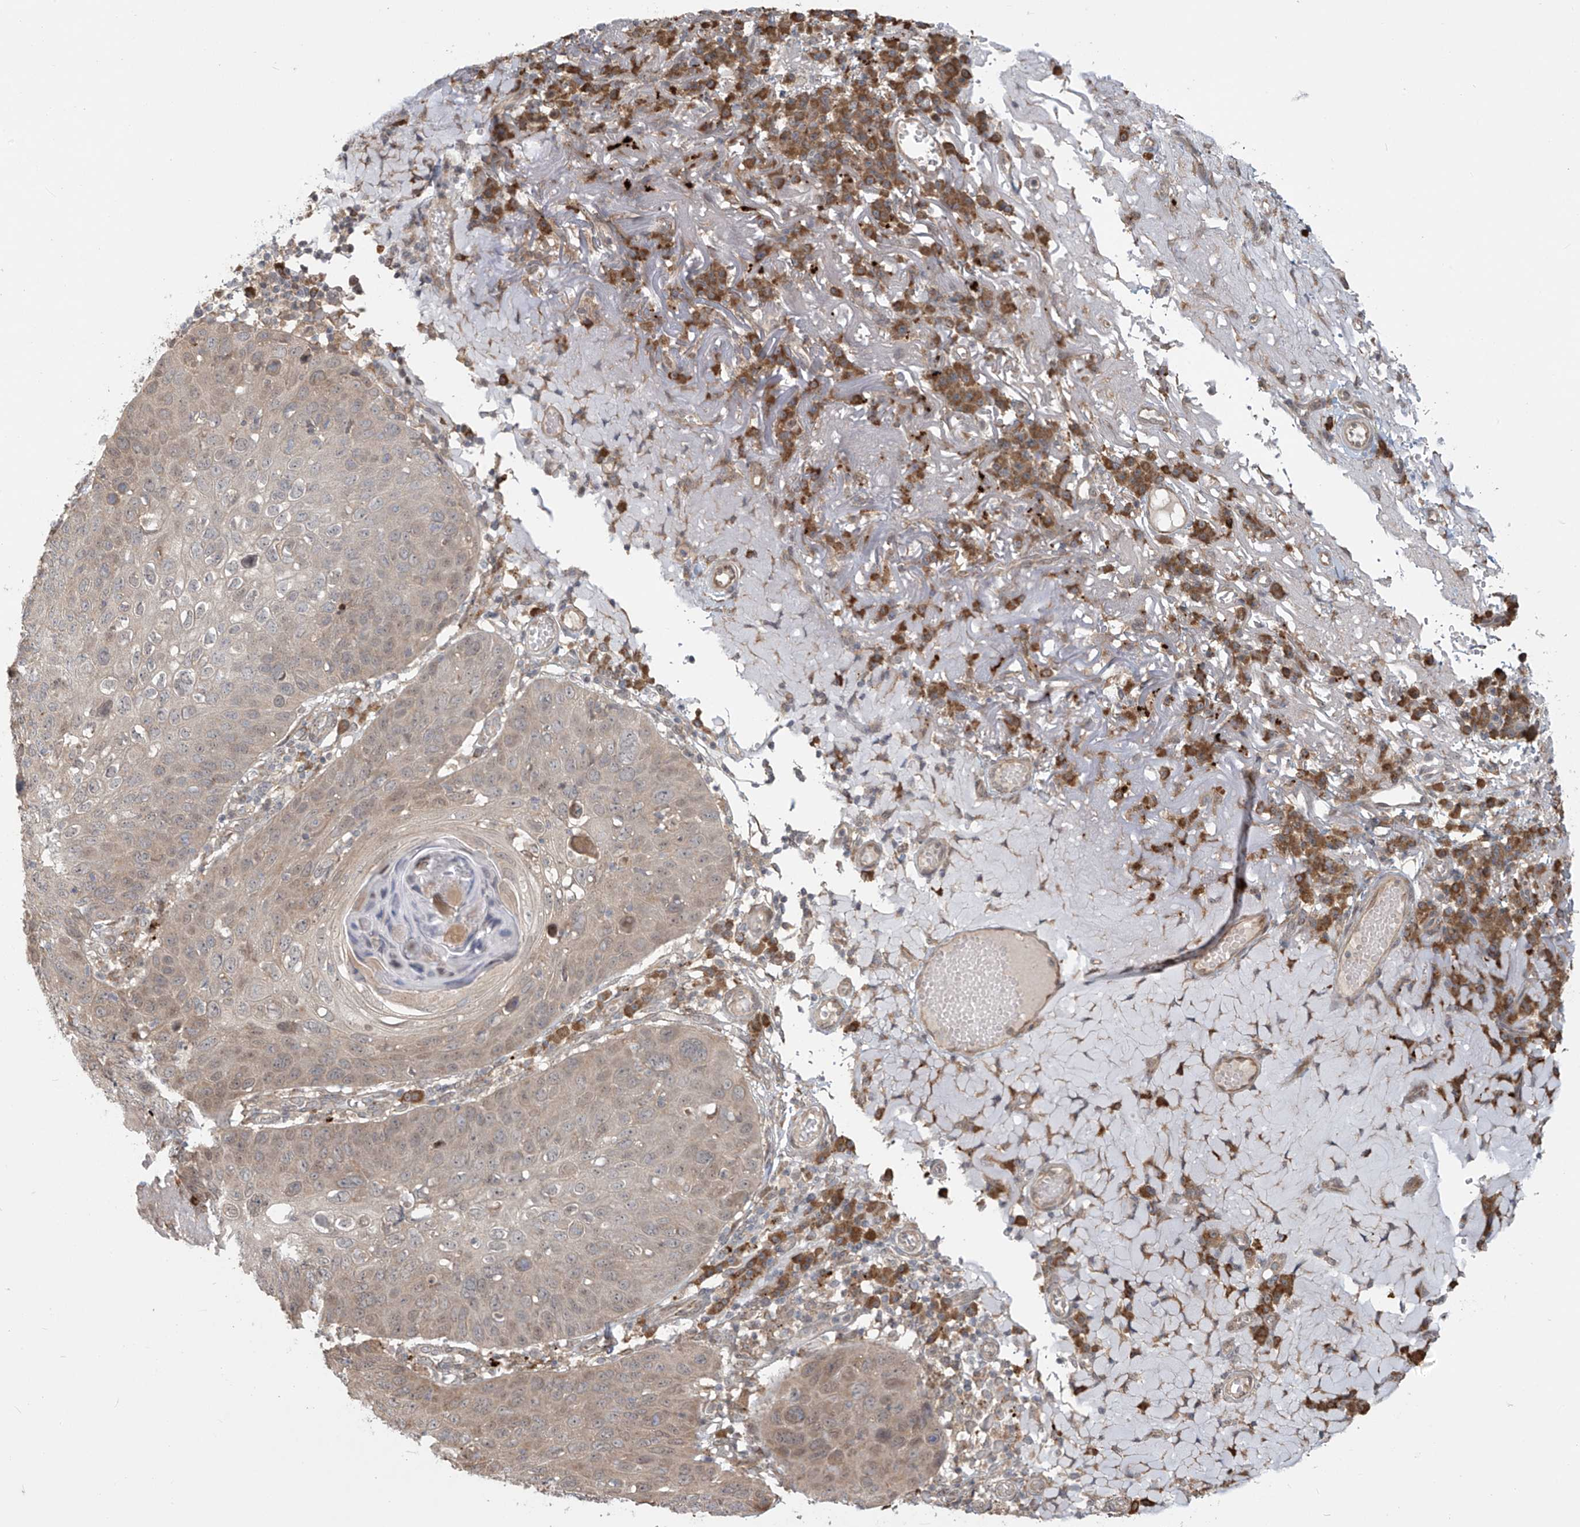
{"staining": {"intensity": "weak", "quantity": "25%-75%", "location": "cytoplasmic/membranous"}, "tissue": "skin cancer", "cell_type": "Tumor cells", "image_type": "cancer", "snomed": [{"axis": "morphology", "description": "Squamous cell carcinoma, NOS"}, {"axis": "topography", "description": "Skin"}], "caption": "Skin cancer (squamous cell carcinoma) stained with a protein marker reveals weak staining in tumor cells.", "gene": "PLEKHM3", "patient": {"sex": "female", "age": 90}}